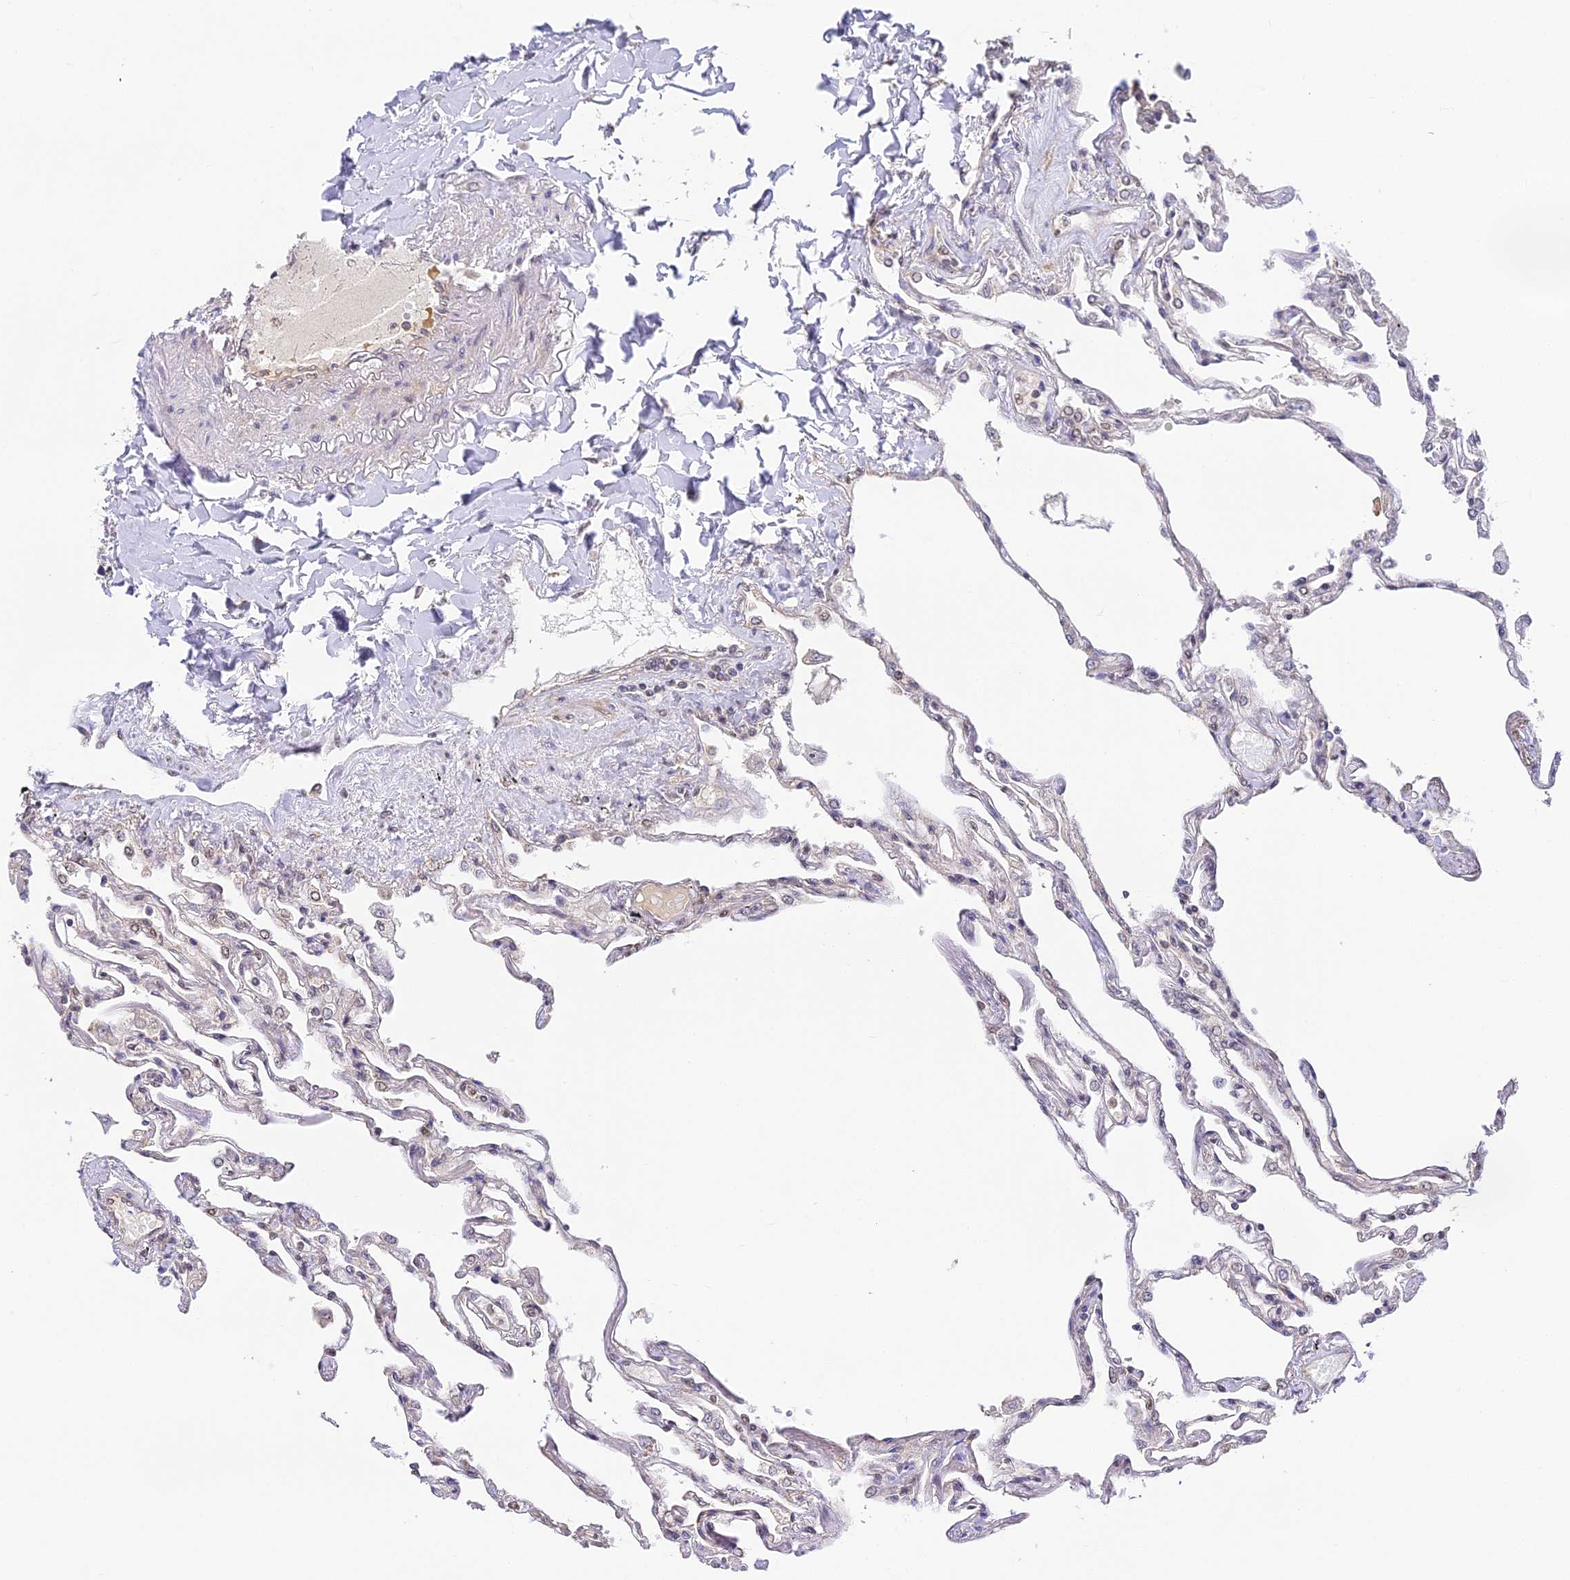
{"staining": {"intensity": "weak", "quantity": "25%-75%", "location": "cytoplasmic/membranous"}, "tissue": "lung", "cell_type": "Alveolar cells", "image_type": "normal", "snomed": [{"axis": "morphology", "description": "Normal tissue, NOS"}, {"axis": "topography", "description": "Lung"}], "caption": "Weak cytoplasmic/membranous positivity for a protein is seen in approximately 25%-75% of alveolar cells of unremarkable lung using IHC.", "gene": "ENSG00000268870", "patient": {"sex": "female", "age": 67}}